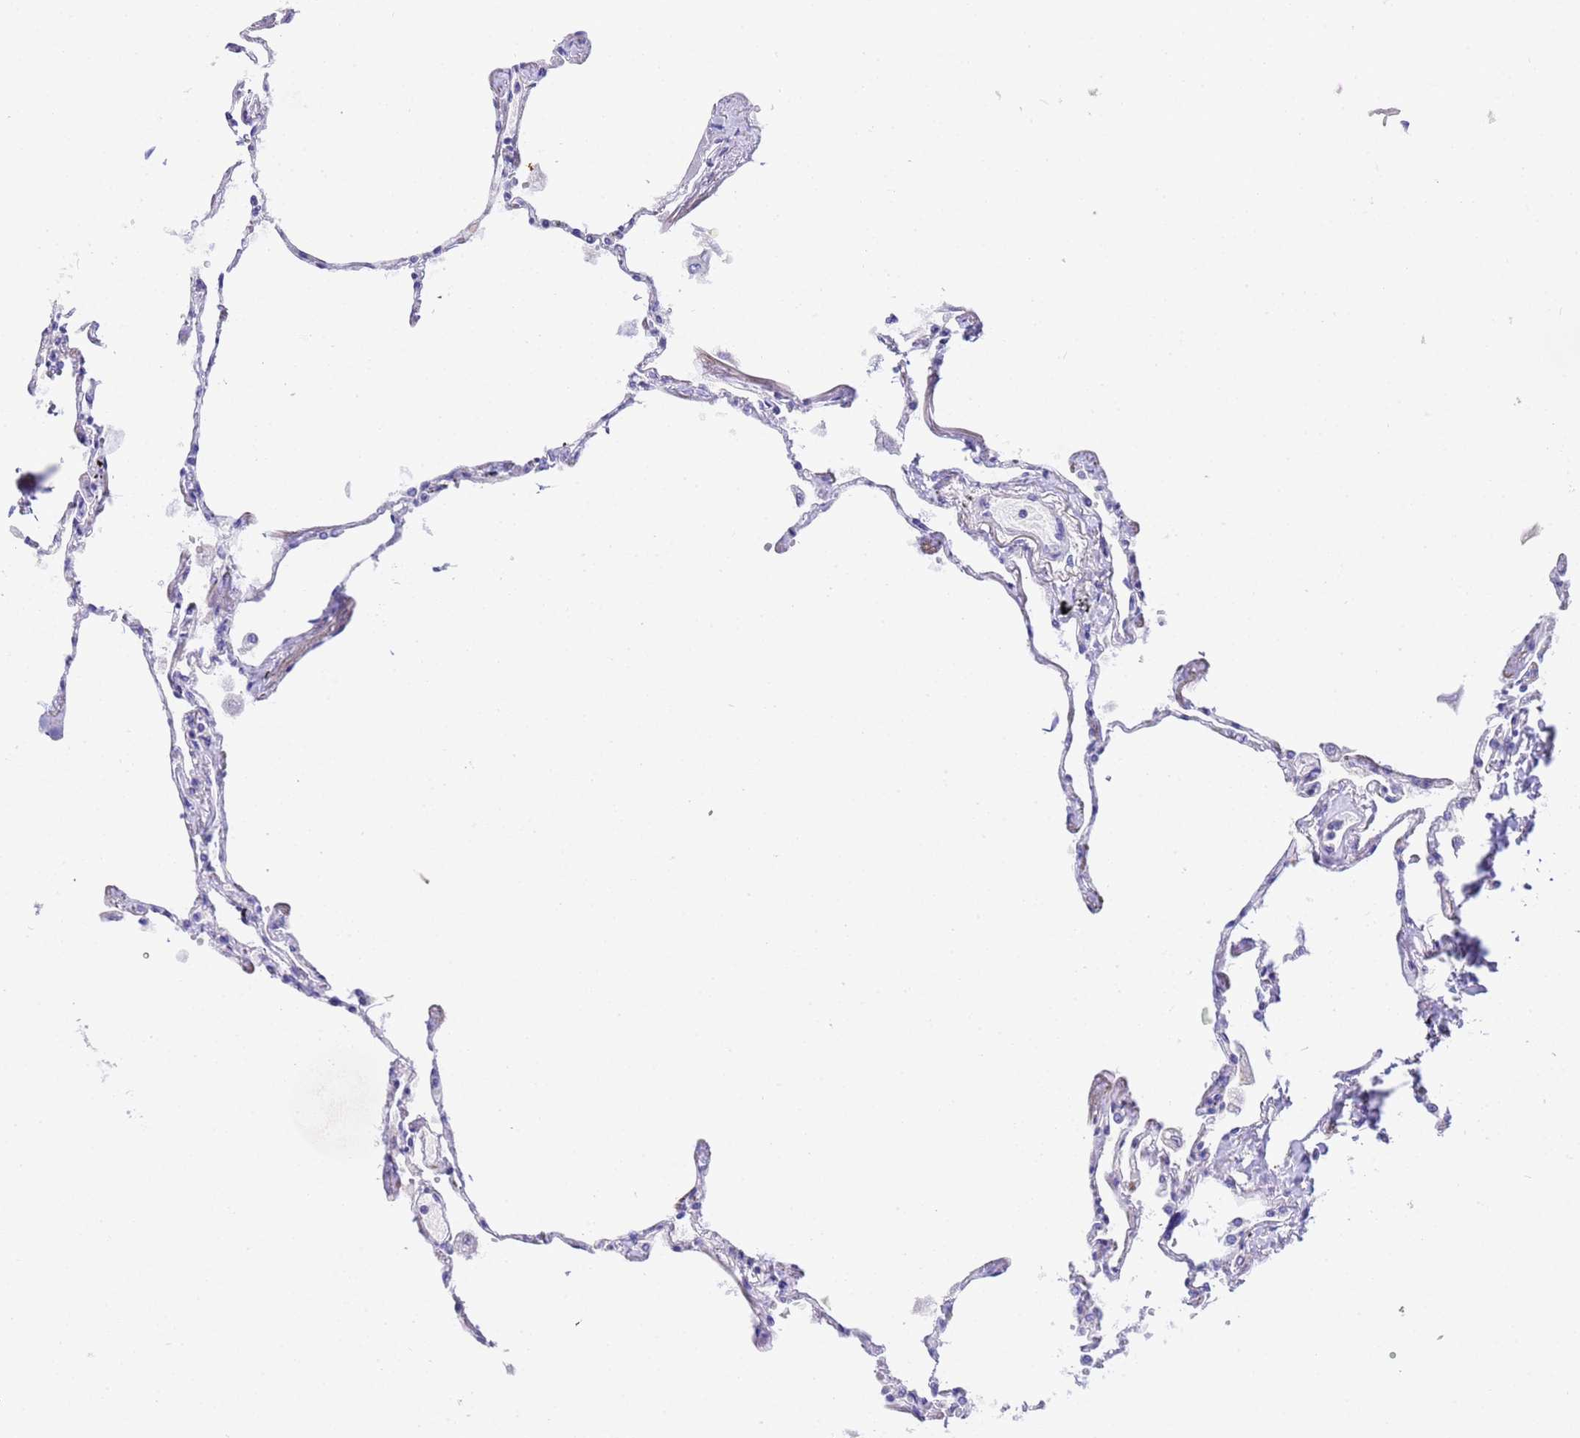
{"staining": {"intensity": "weak", "quantity": "<25%", "location": "nuclear"}, "tissue": "lung", "cell_type": "Alveolar cells", "image_type": "normal", "snomed": [{"axis": "morphology", "description": "Normal tissue, NOS"}, {"axis": "topography", "description": "Lung"}], "caption": "Immunohistochemical staining of benign human lung displays no significant expression in alveolar cells.", "gene": "ACTL6B", "patient": {"sex": "female", "age": 67}}